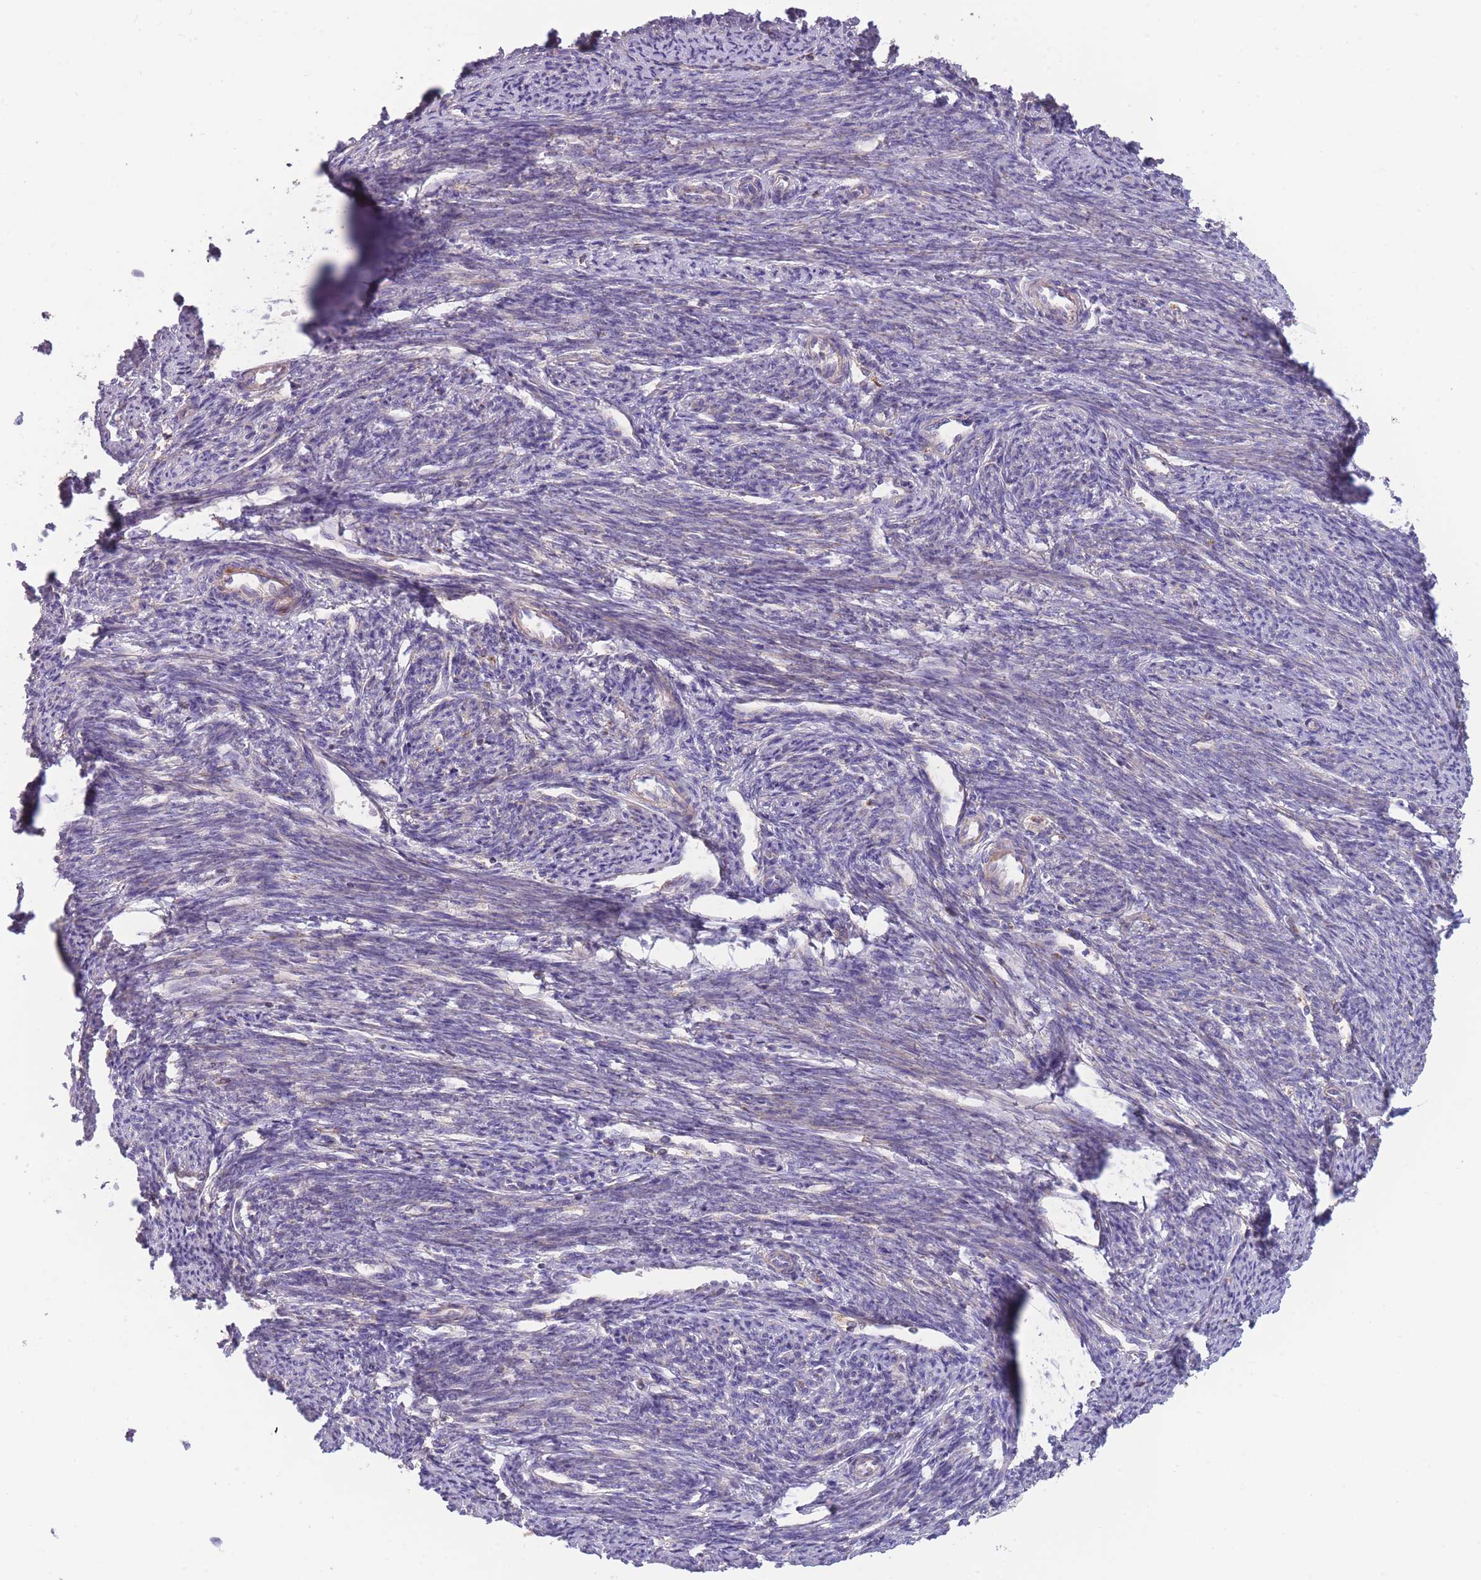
{"staining": {"intensity": "moderate", "quantity": "25%-75%", "location": "cytoplasmic/membranous"}, "tissue": "smooth muscle", "cell_type": "Smooth muscle cells", "image_type": "normal", "snomed": [{"axis": "morphology", "description": "Normal tissue, NOS"}, {"axis": "topography", "description": "Smooth muscle"}, {"axis": "topography", "description": "Uterus"}], "caption": "A high-resolution photomicrograph shows immunohistochemistry staining of unremarkable smooth muscle, which displays moderate cytoplasmic/membranous staining in approximately 25%-75% of smooth muscle cells.", "gene": "SLC25A42", "patient": {"sex": "female", "age": 59}}